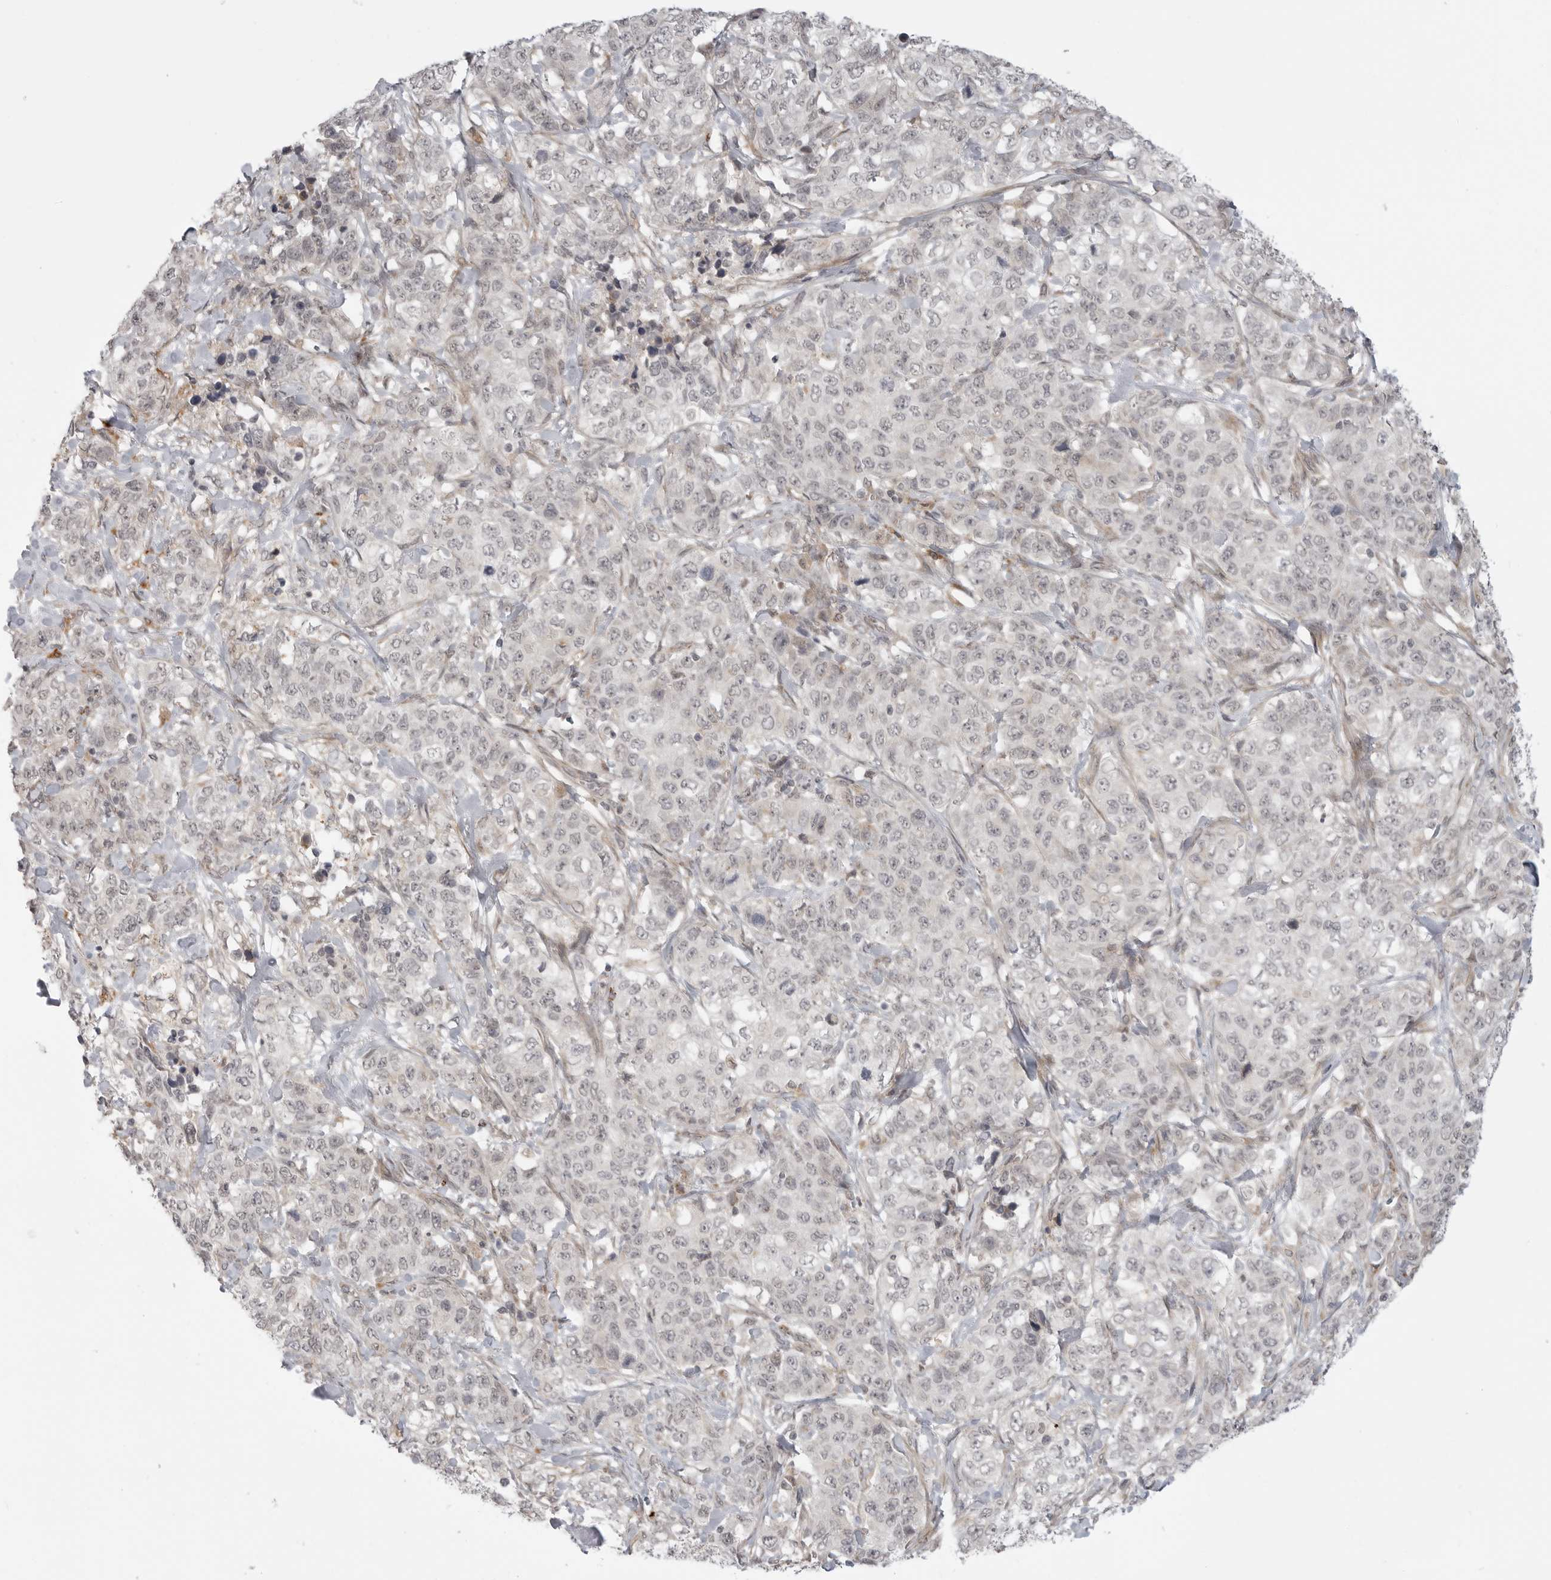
{"staining": {"intensity": "weak", "quantity": "<25%", "location": "nuclear"}, "tissue": "stomach cancer", "cell_type": "Tumor cells", "image_type": "cancer", "snomed": [{"axis": "morphology", "description": "Adenocarcinoma, NOS"}, {"axis": "topography", "description": "Stomach"}], "caption": "Immunohistochemical staining of adenocarcinoma (stomach) exhibits no significant expression in tumor cells.", "gene": "KALRN", "patient": {"sex": "male", "age": 48}}